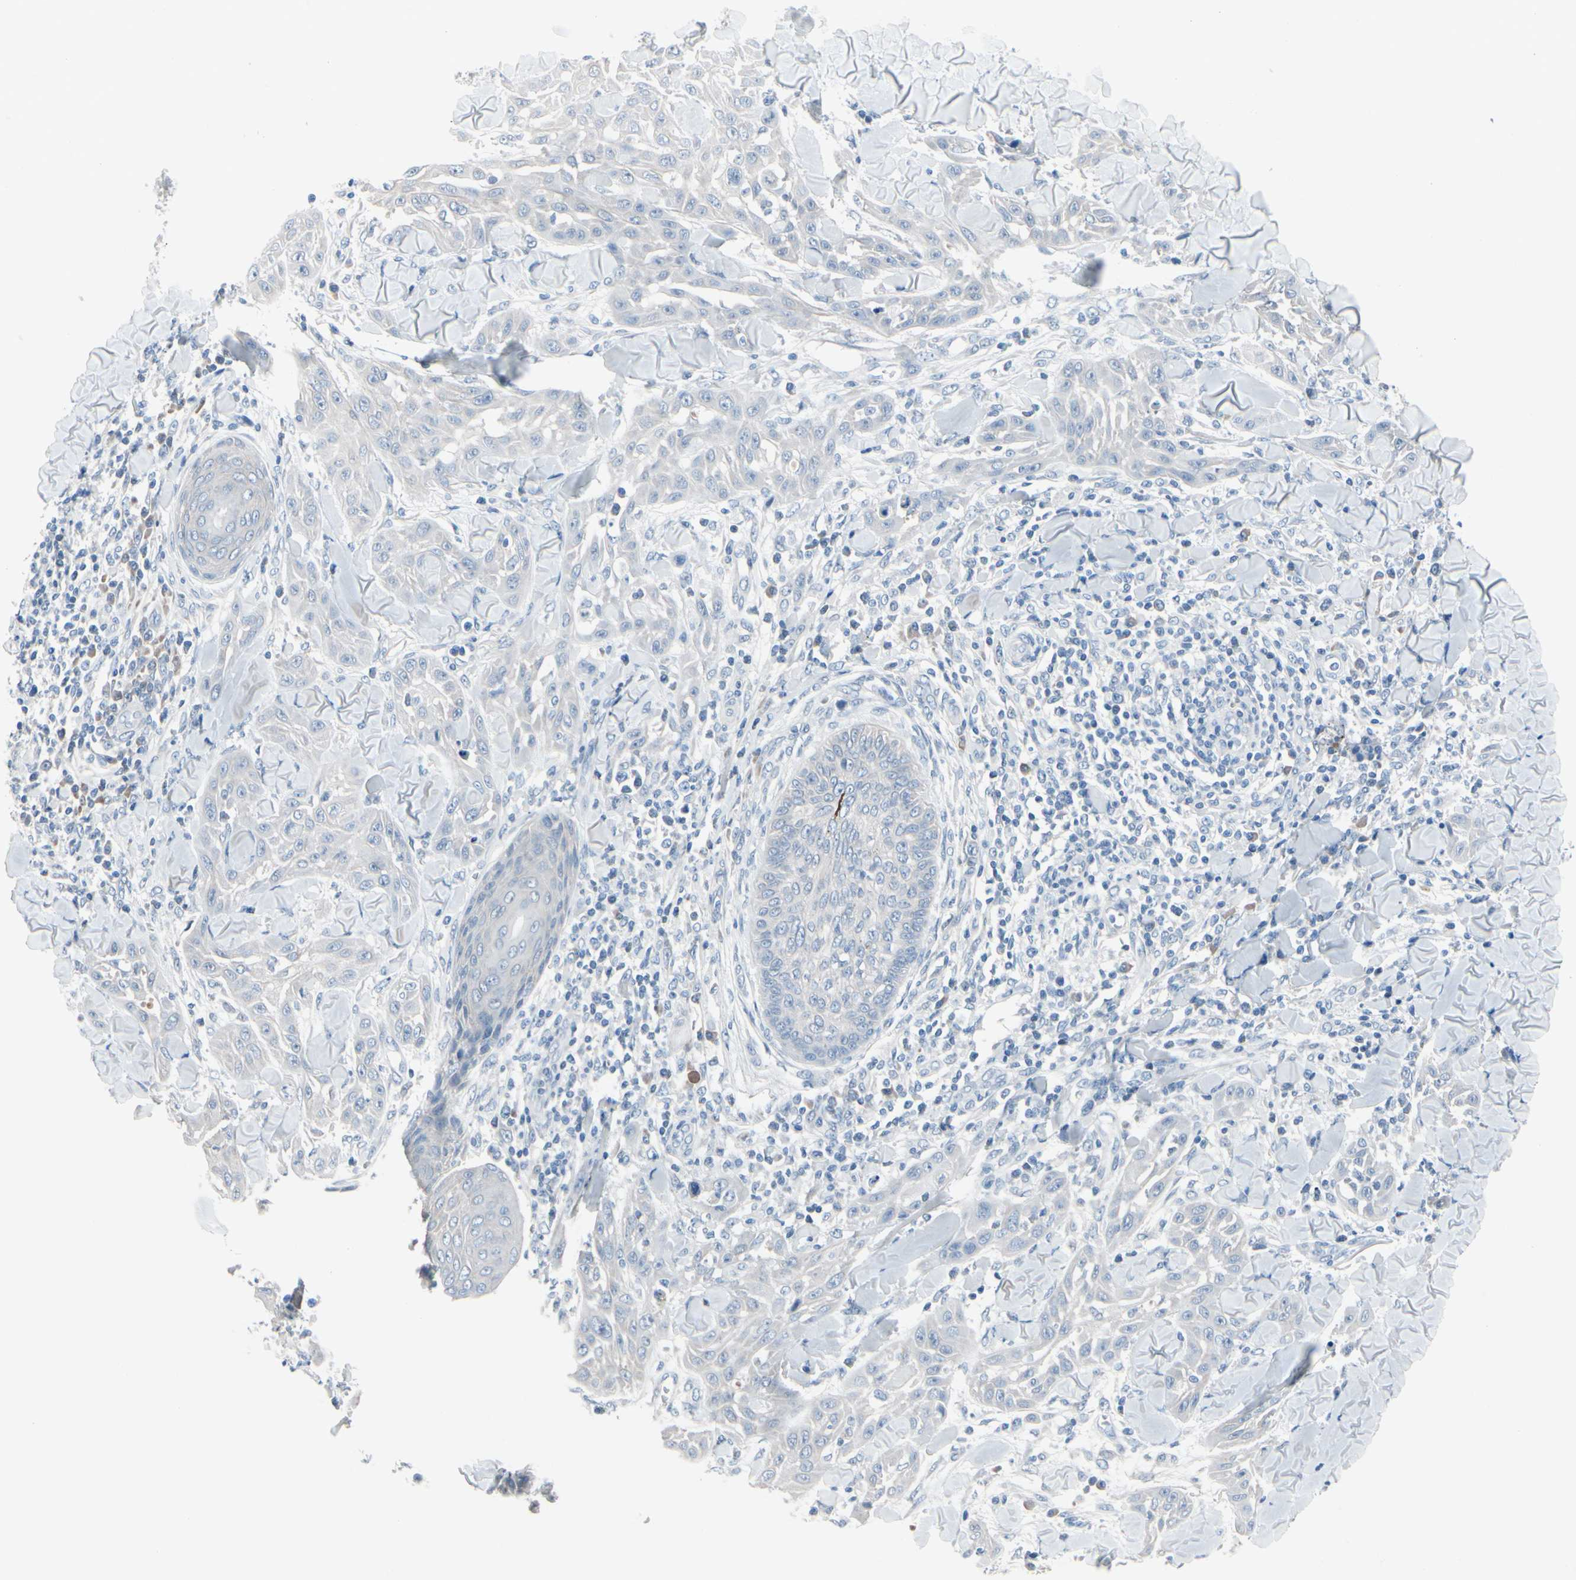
{"staining": {"intensity": "negative", "quantity": "none", "location": "none"}, "tissue": "skin cancer", "cell_type": "Tumor cells", "image_type": "cancer", "snomed": [{"axis": "morphology", "description": "Squamous cell carcinoma, NOS"}, {"axis": "topography", "description": "Skin"}], "caption": "Tumor cells are negative for brown protein staining in skin cancer (squamous cell carcinoma).", "gene": "PGR", "patient": {"sex": "male", "age": 24}}